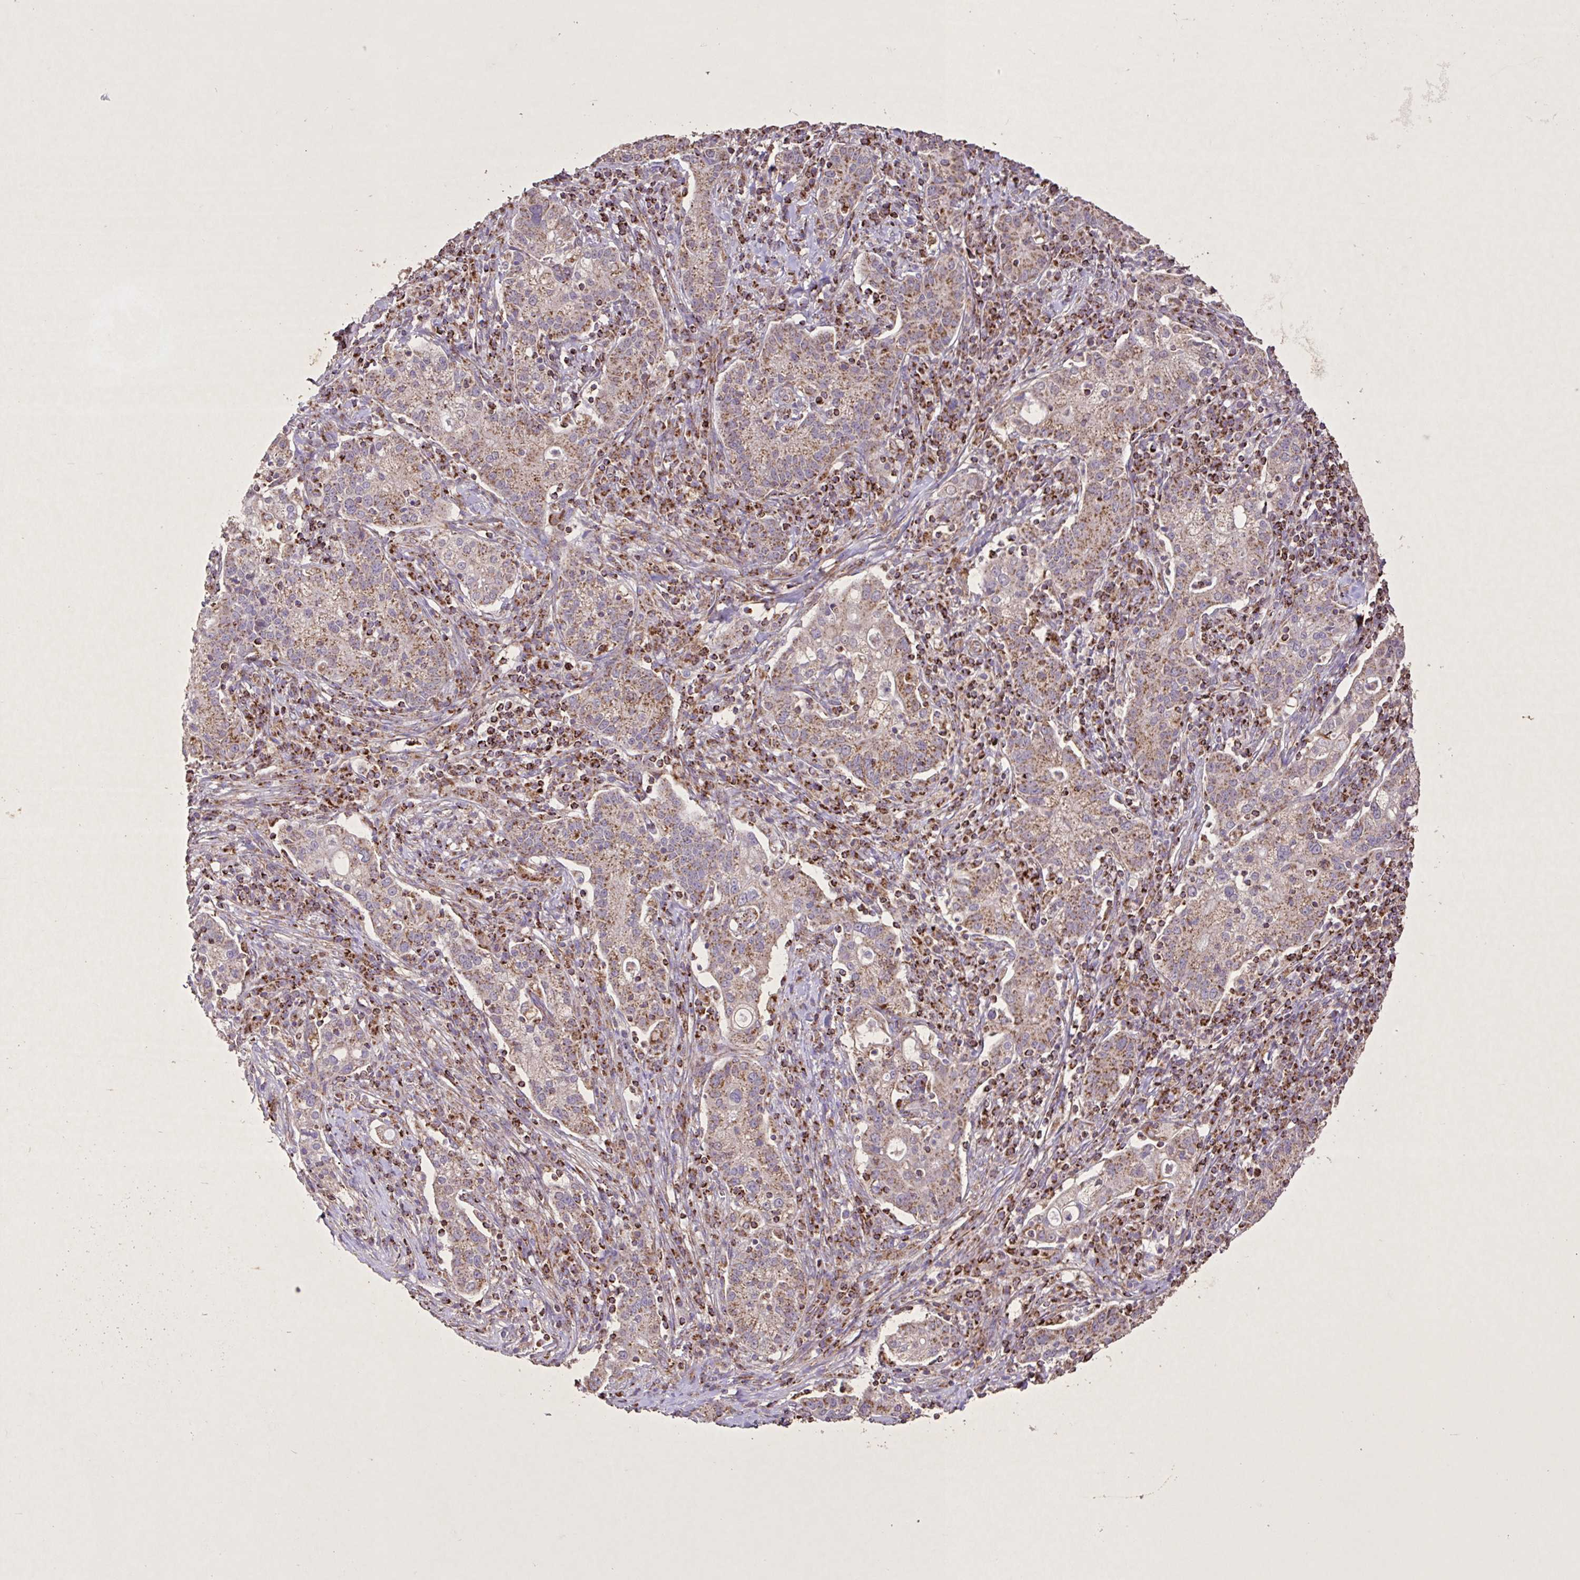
{"staining": {"intensity": "moderate", "quantity": ">75%", "location": "cytoplasmic/membranous"}, "tissue": "cervical cancer", "cell_type": "Tumor cells", "image_type": "cancer", "snomed": [{"axis": "morphology", "description": "Normal tissue, NOS"}, {"axis": "morphology", "description": "Adenocarcinoma, NOS"}, {"axis": "topography", "description": "Cervix"}], "caption": "An image of adenocarcinoma (cervical) stained for a protein reveals moderate cytoplasmic/membranous brown staining in tumor cells.", "gene": "AGK", "patient": {"sex": "female", "age": 44}}